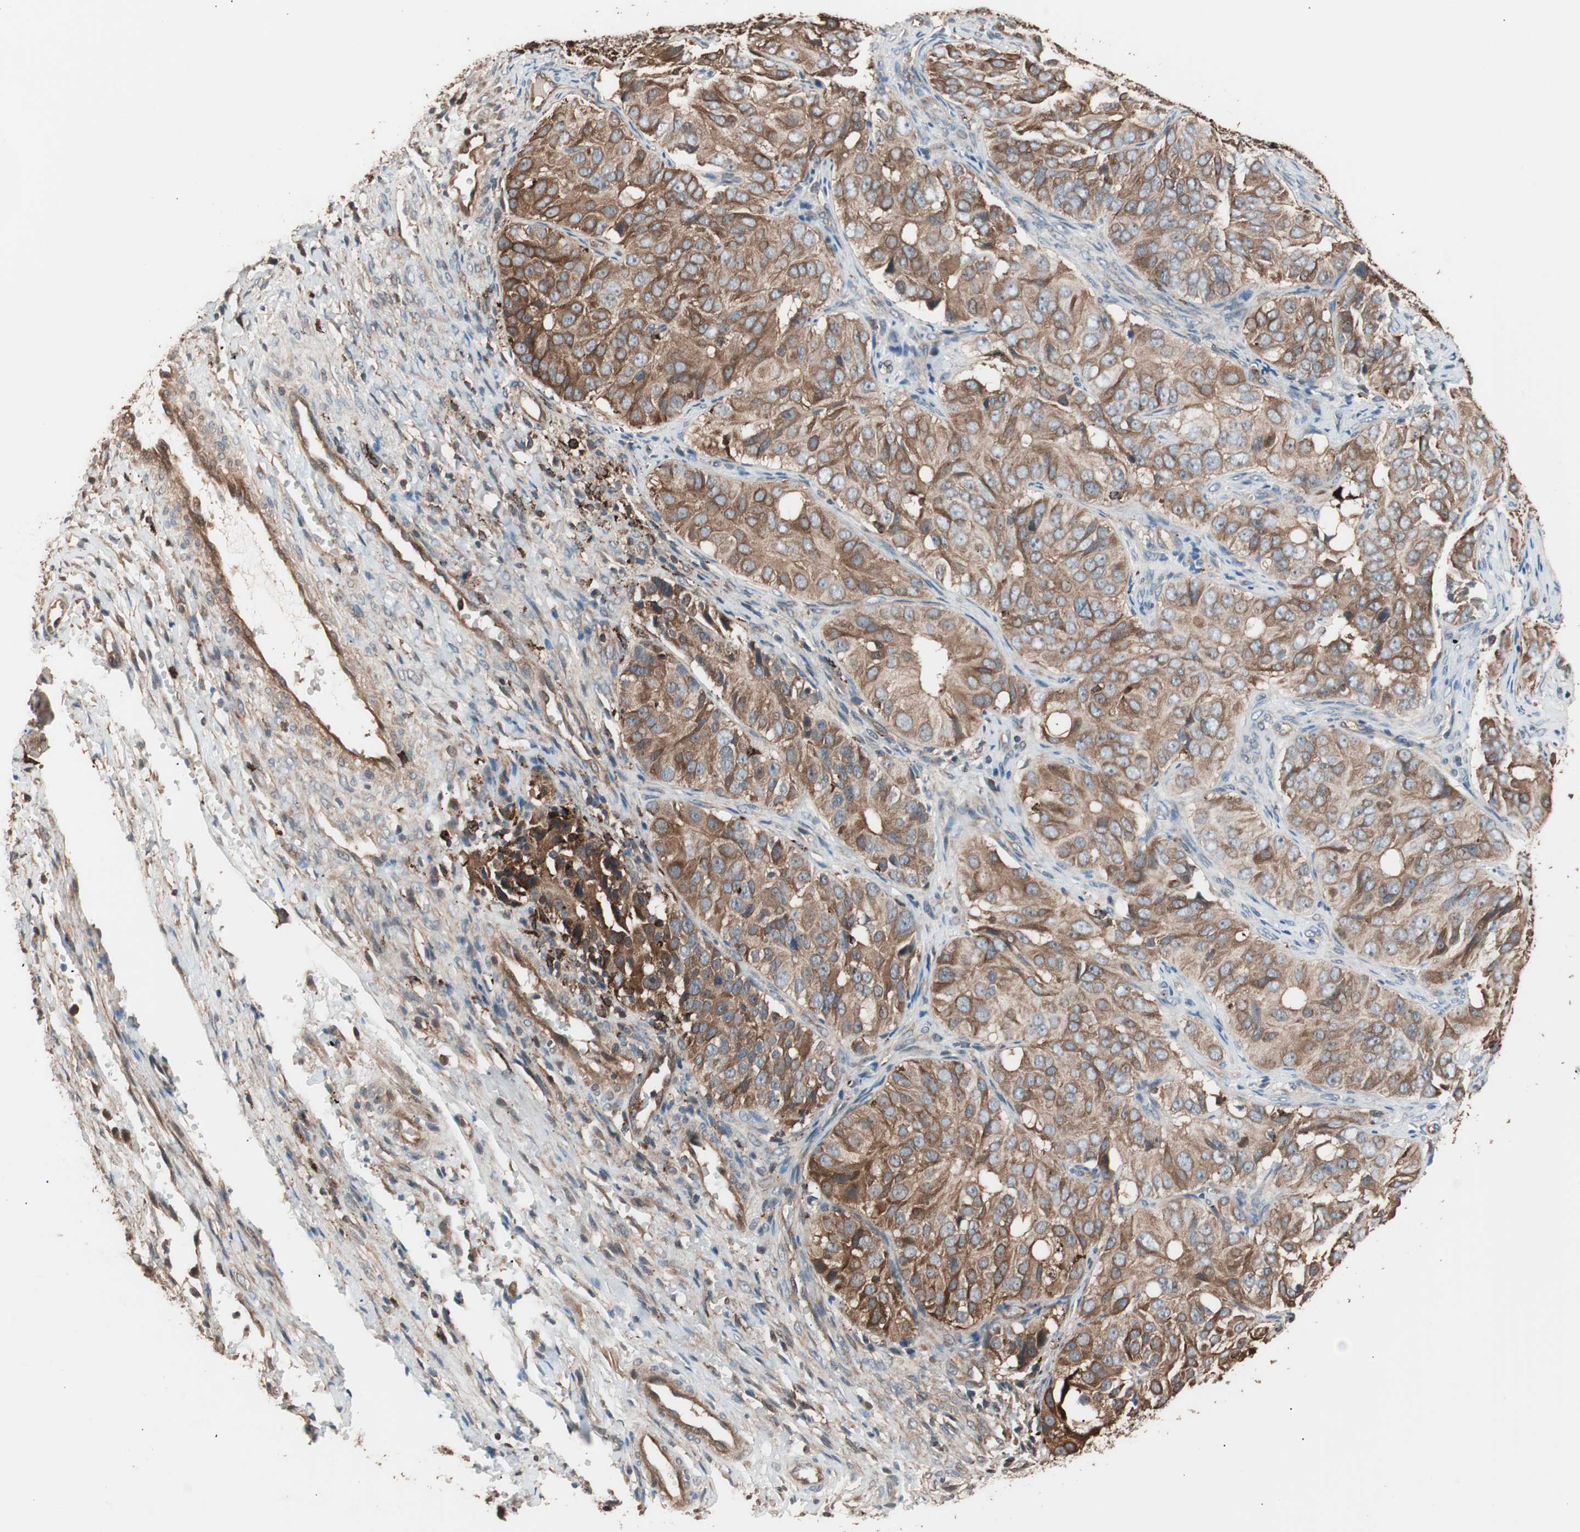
{"staining": {"intensity": "moderate", "quantity": ">75%", "location": "cytoplasmic/membranous"}, "tissue": "ovarian cancer", "cell_type": "Tumor cells", "image_type": "cancer", "snomed": [{"axis": "morphology", "description": "Carcinoma, endometroid"}, {"axis": "topography", "description": "Ovary"}], "caption": "Human ovarian cancer stained with a protein marker demonstrates moderate staining in tumor cells.", "gene": "CCT3", "patient": {"sex": "female", "age": 51}}